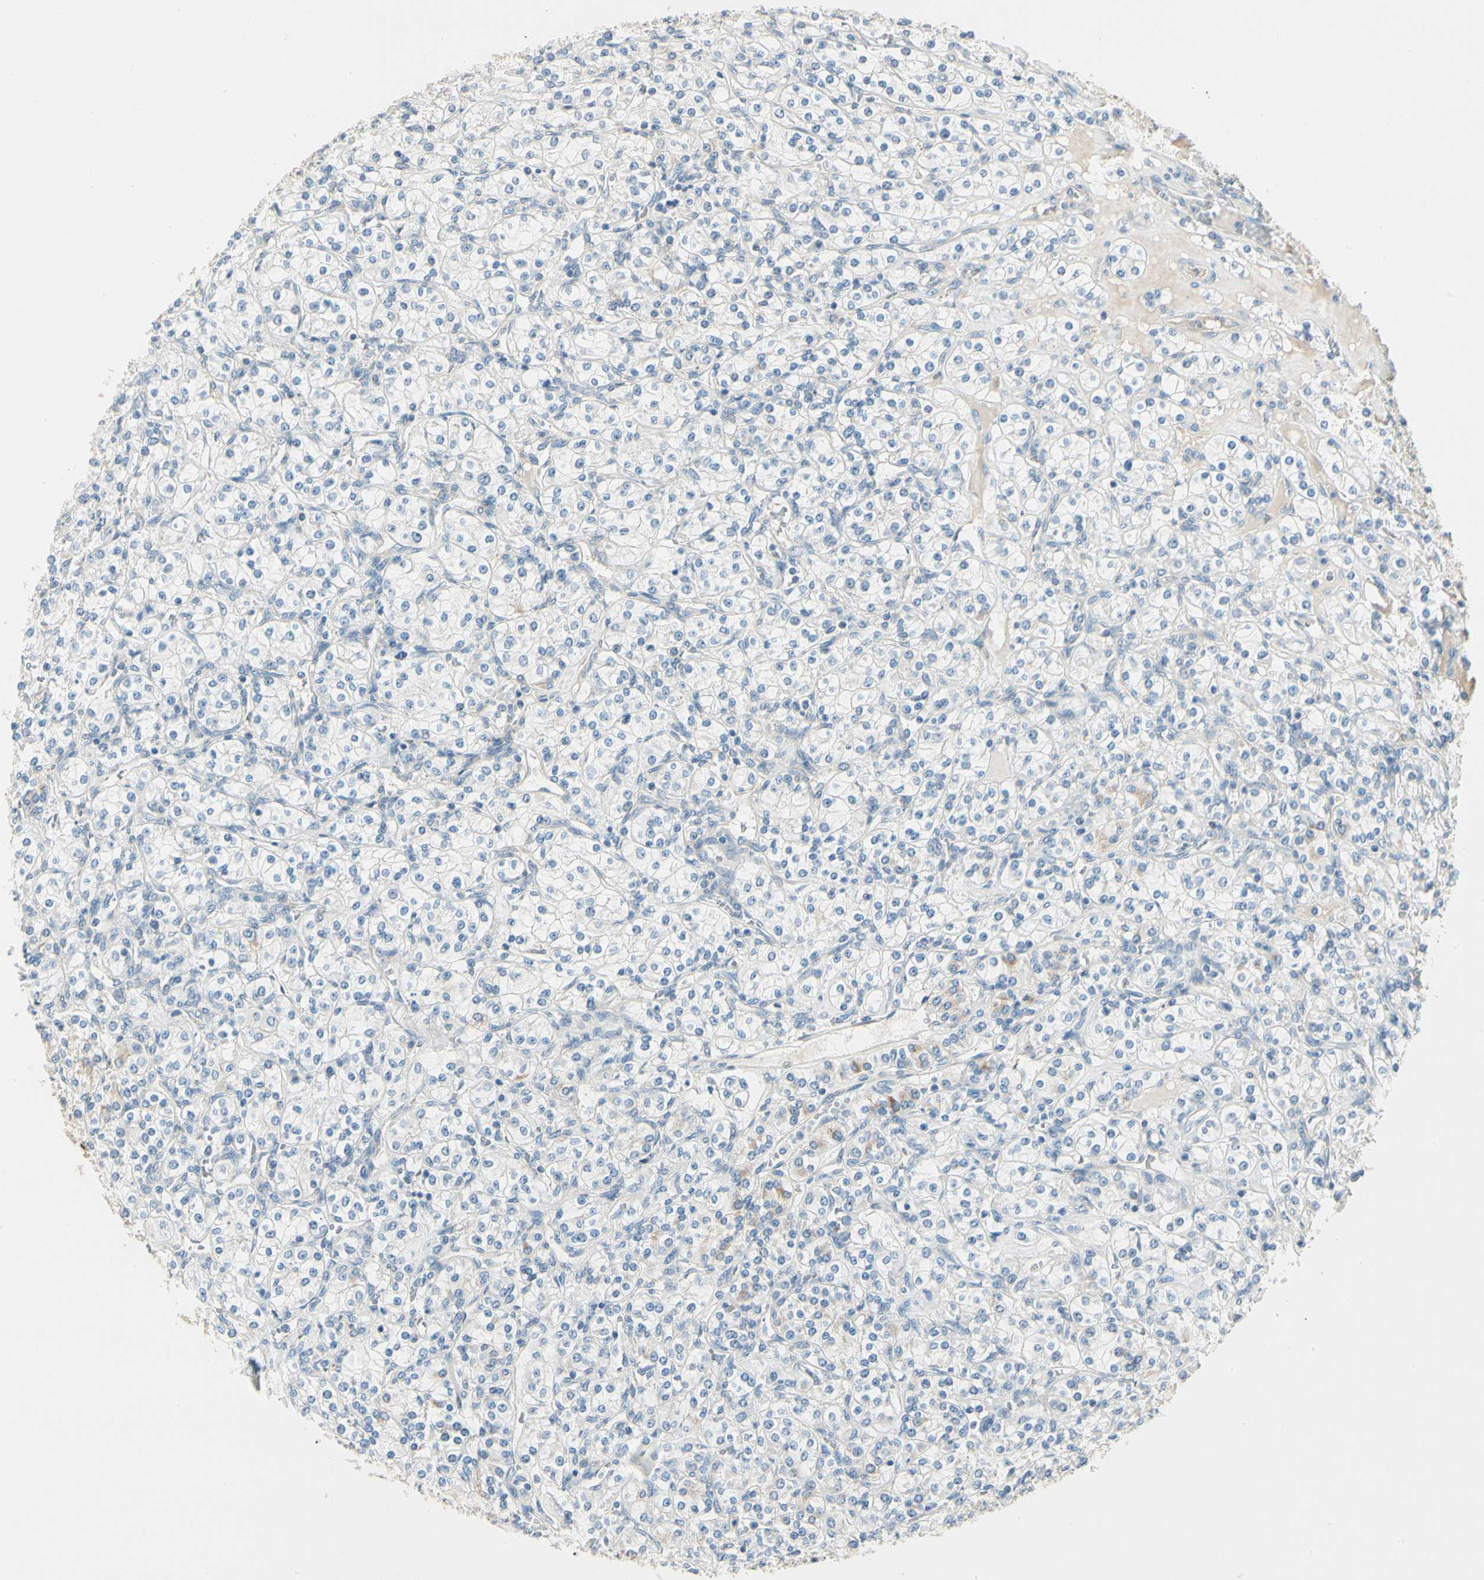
{"staining": {"intensity": "negative", "quantity": "none", "location": "none"}, "tissue": "renal cancer", "cell_type": "Tumor cells", "image_type": "cancer", "snomed": [{"axis": "morphology", "description": "Adenocarcinoma, NOS"}, {"axis": "topography", "description": "Kidney"}], "caption": "High magnification brightfield microscopy of renal adenocarcinoma stained with DAB (brown) and counterstained with hematoxylin (blue): tumor cells show no significant positivity.", "gene": "DUSP12", "patient": {"sex": "male", "age": 77}}